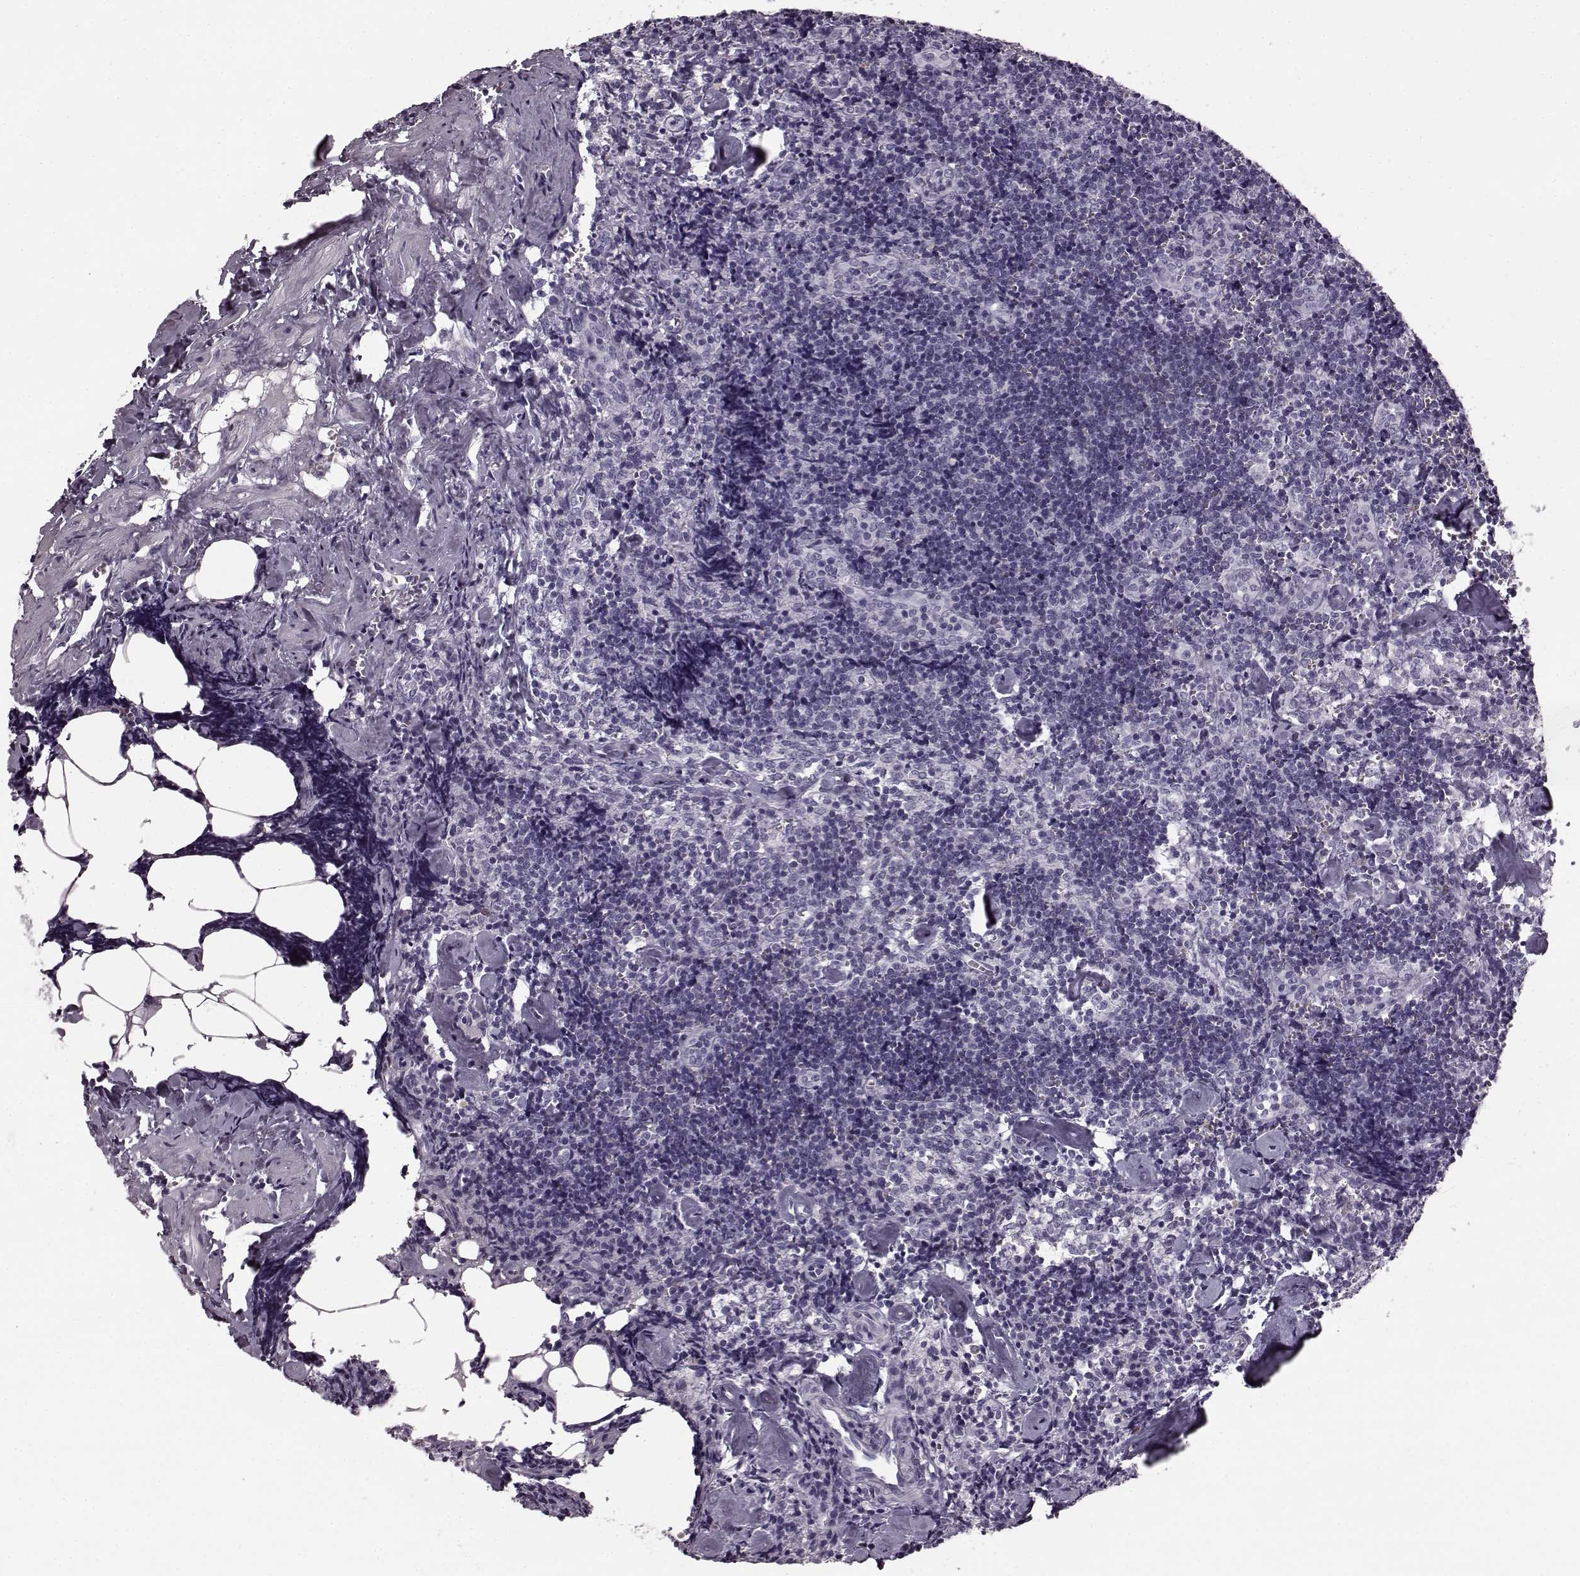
{"staining": {"intensity": "negative", "quantity": "none", "location": "none"}, "tissue": "lymph node", "cell_type": "Germinal center cells", "image_type": "normal", "snomed": [{"axis": "morphology", "description": "Normal tissue, NOS"}, {"axis": "topography", "description": "Lymph node"}], "caption": "Germinal center cells are negative for protein expression in benign human lymph node. (Brightfield microscopy of DAB (3,3'-diaminobenzidine) IHC at high magnification).", "gene": "JSRP1", "patient": {"sex": "female", "age": 50}}